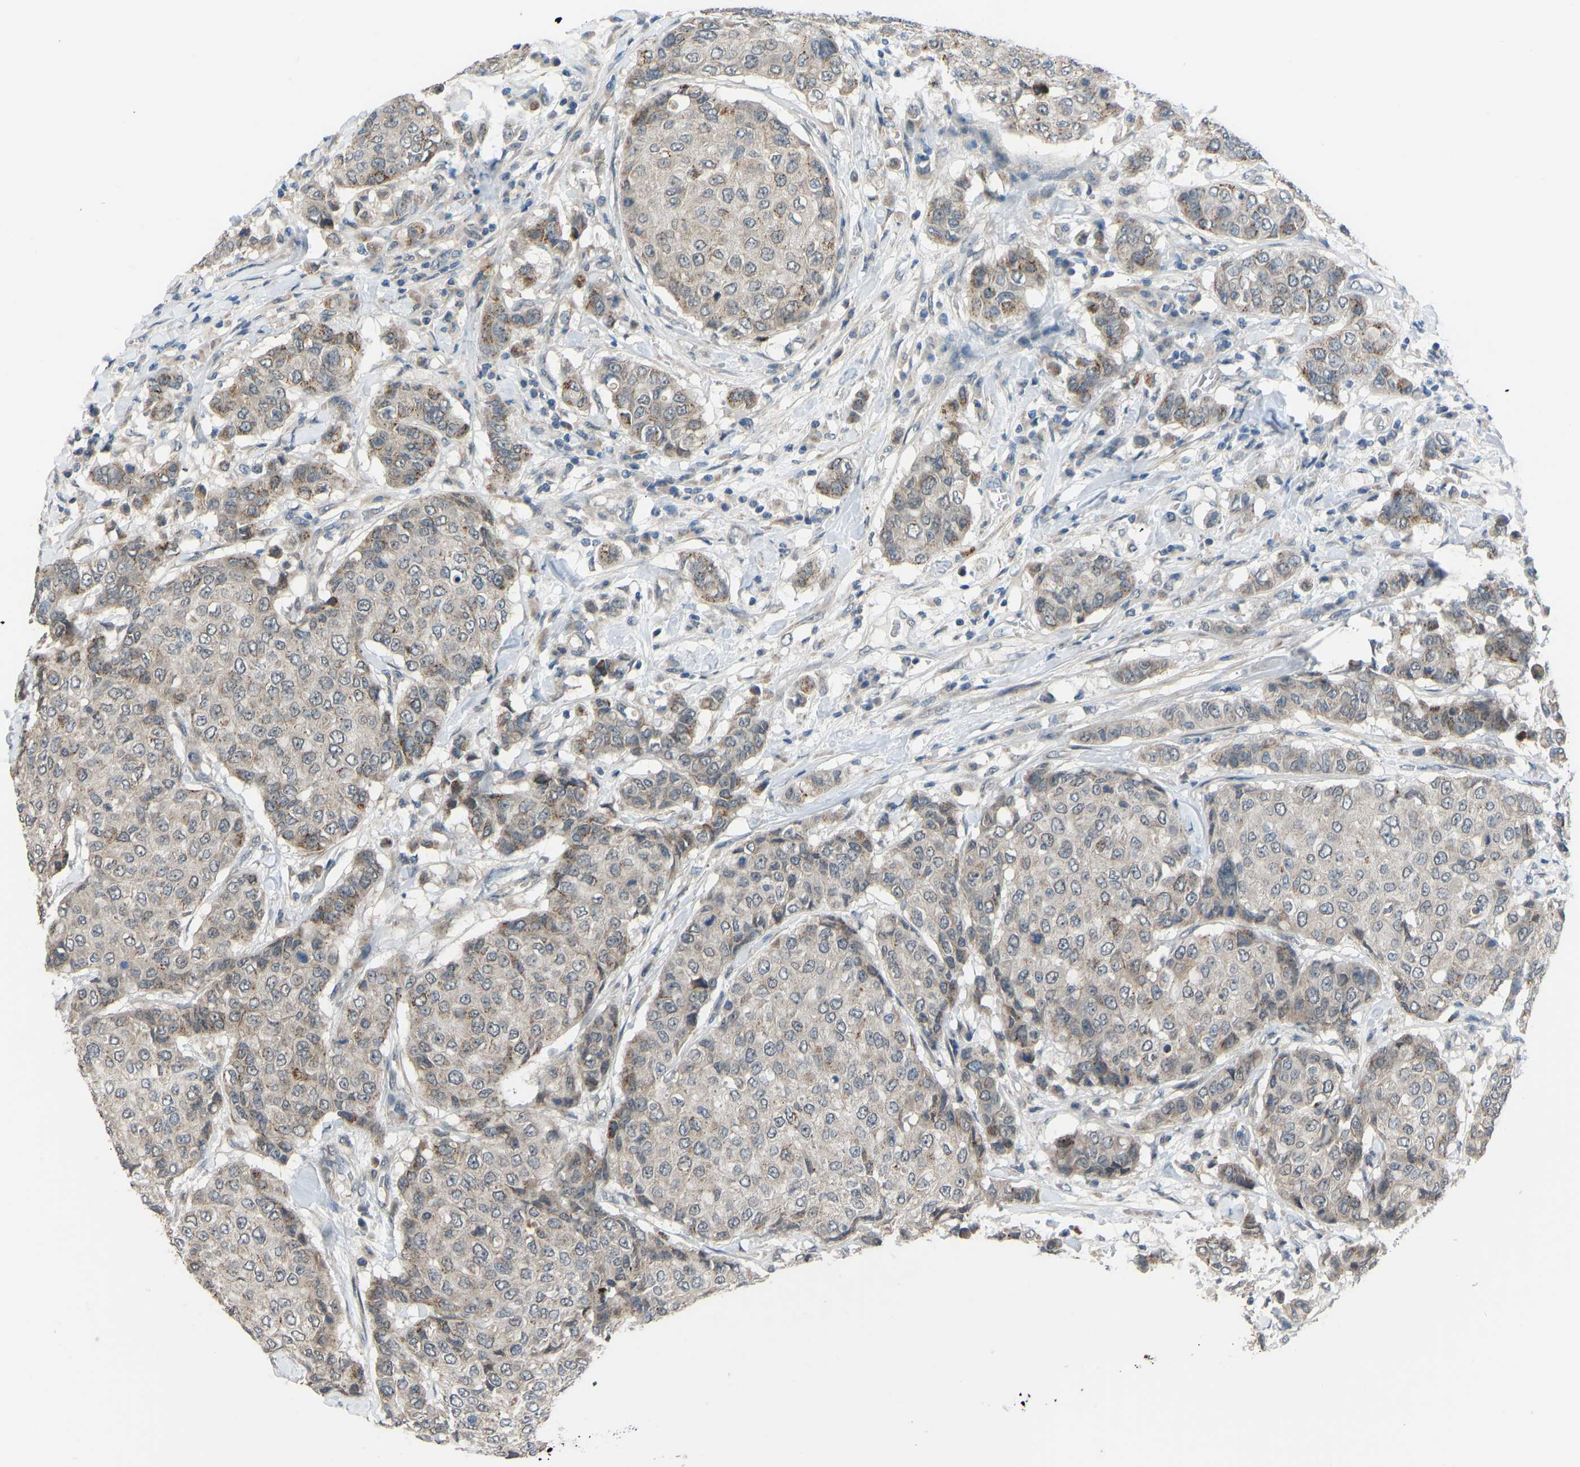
{"staining": {"intensity": "moderate", "quantity": "<25%", "location": "cytoplasmic/membranous"}, "tissue": "breast cancer", "cell_type": "Tumor cells", "image_type": "cancer", "snomed": [{"axis": "morphology", "description": "Duct carcinoma"}, {"axis": "topography", "description": "Breast"}], "caption": "Breast intraductal carcinoma tissue exhibits moderate cytoplasmic/membranous staining in about <25% of tumor cells, visualized by immunohistochemistry.", "gene": "CDK2AP1", "patient": {"sex": "female", "age": 27}}